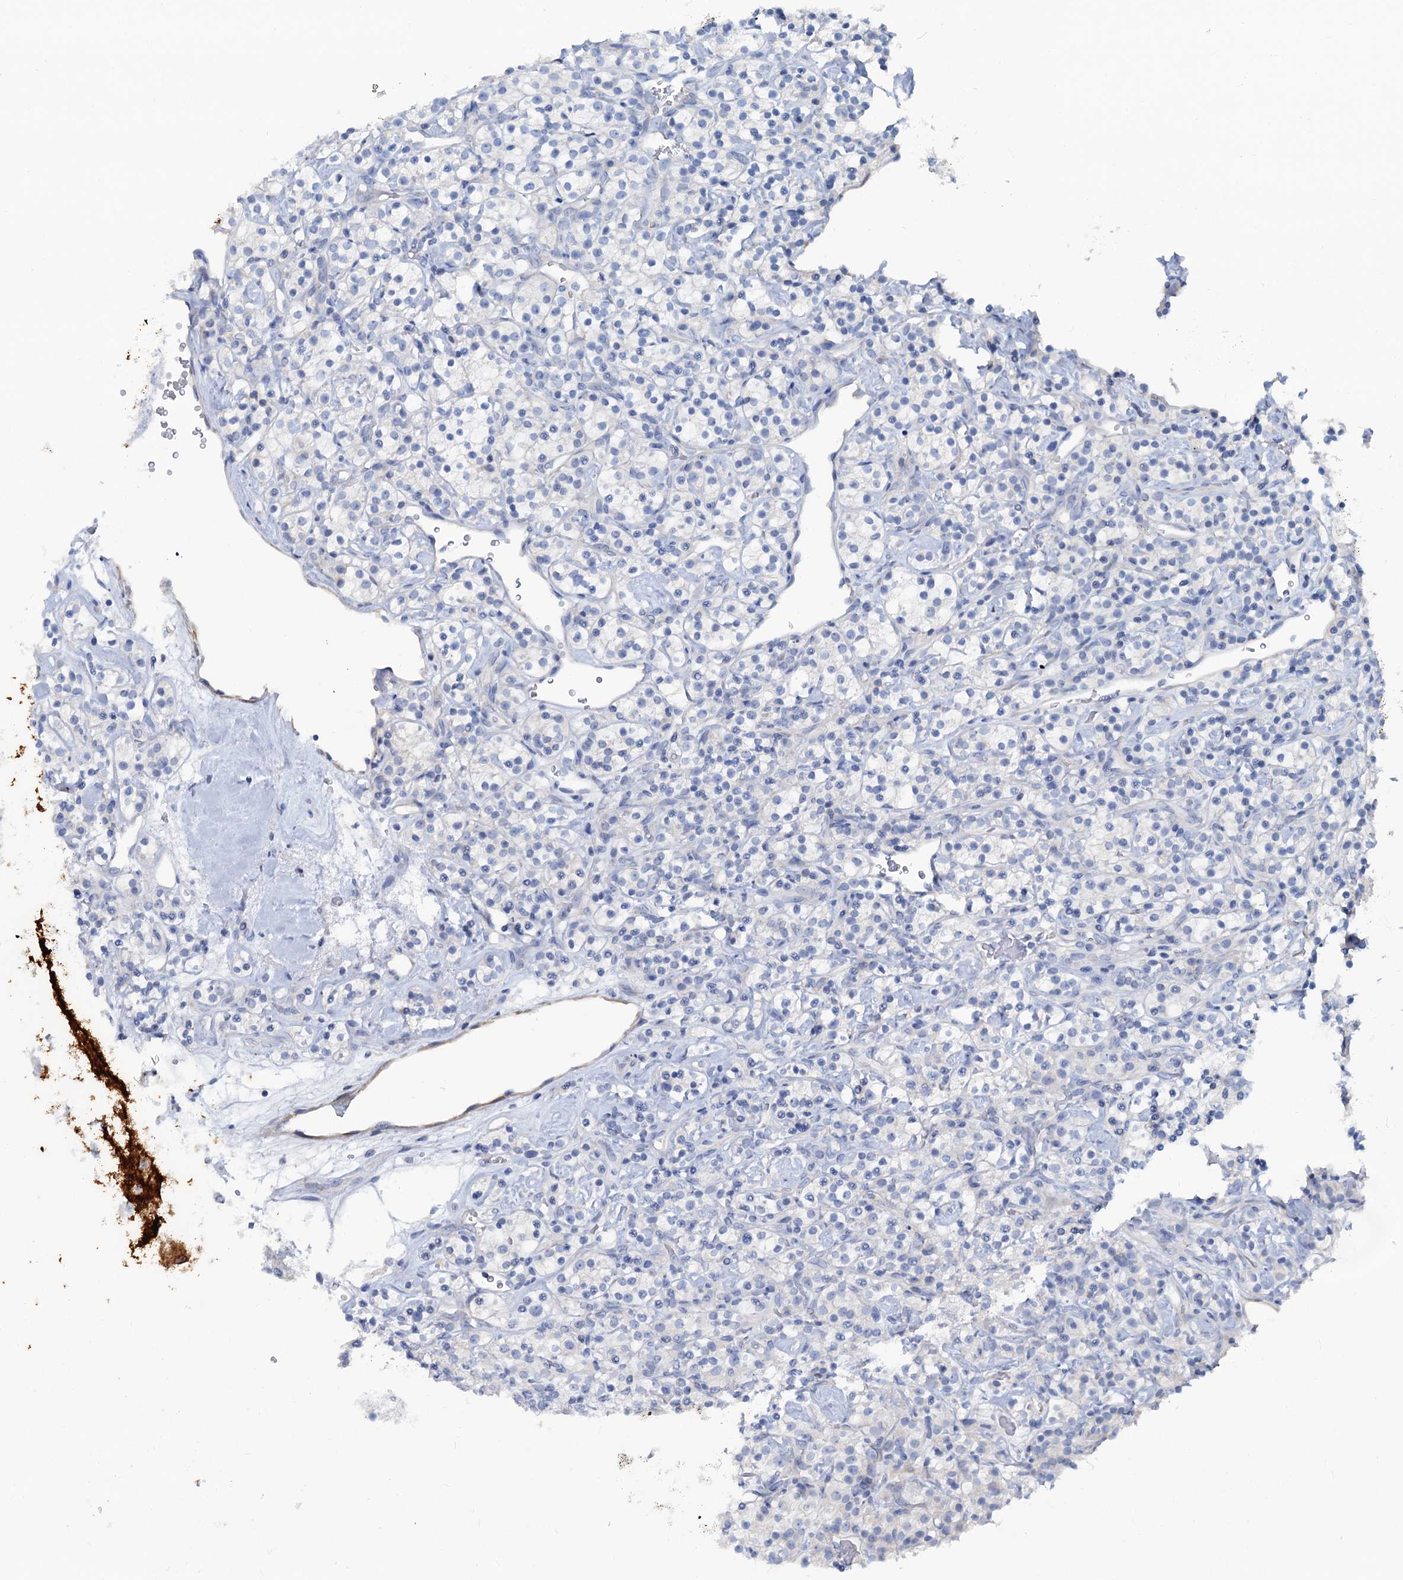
{"staining": {"intensity": "negative", "quantity": "none", "location": "none"}, "tissue": "renal cancer", "cell_type": "Tumor cells", "image_type": "cancer", "snomed": [{"axis": "morphology", "description": "Adenocarcinoma, NOS"}, {"axis": "topography", "description": "Kidney"}], "caption": "Immunohistochemistry of adenocarcinoma (renal) shows no staining in tumor cells. (DAB (3,3'-diaminobenzidine) IHC visualized using brightfield microscopy, high magnification).", "gene": "SLC1A3", "patient": {"sex": "male", "age": 77}}